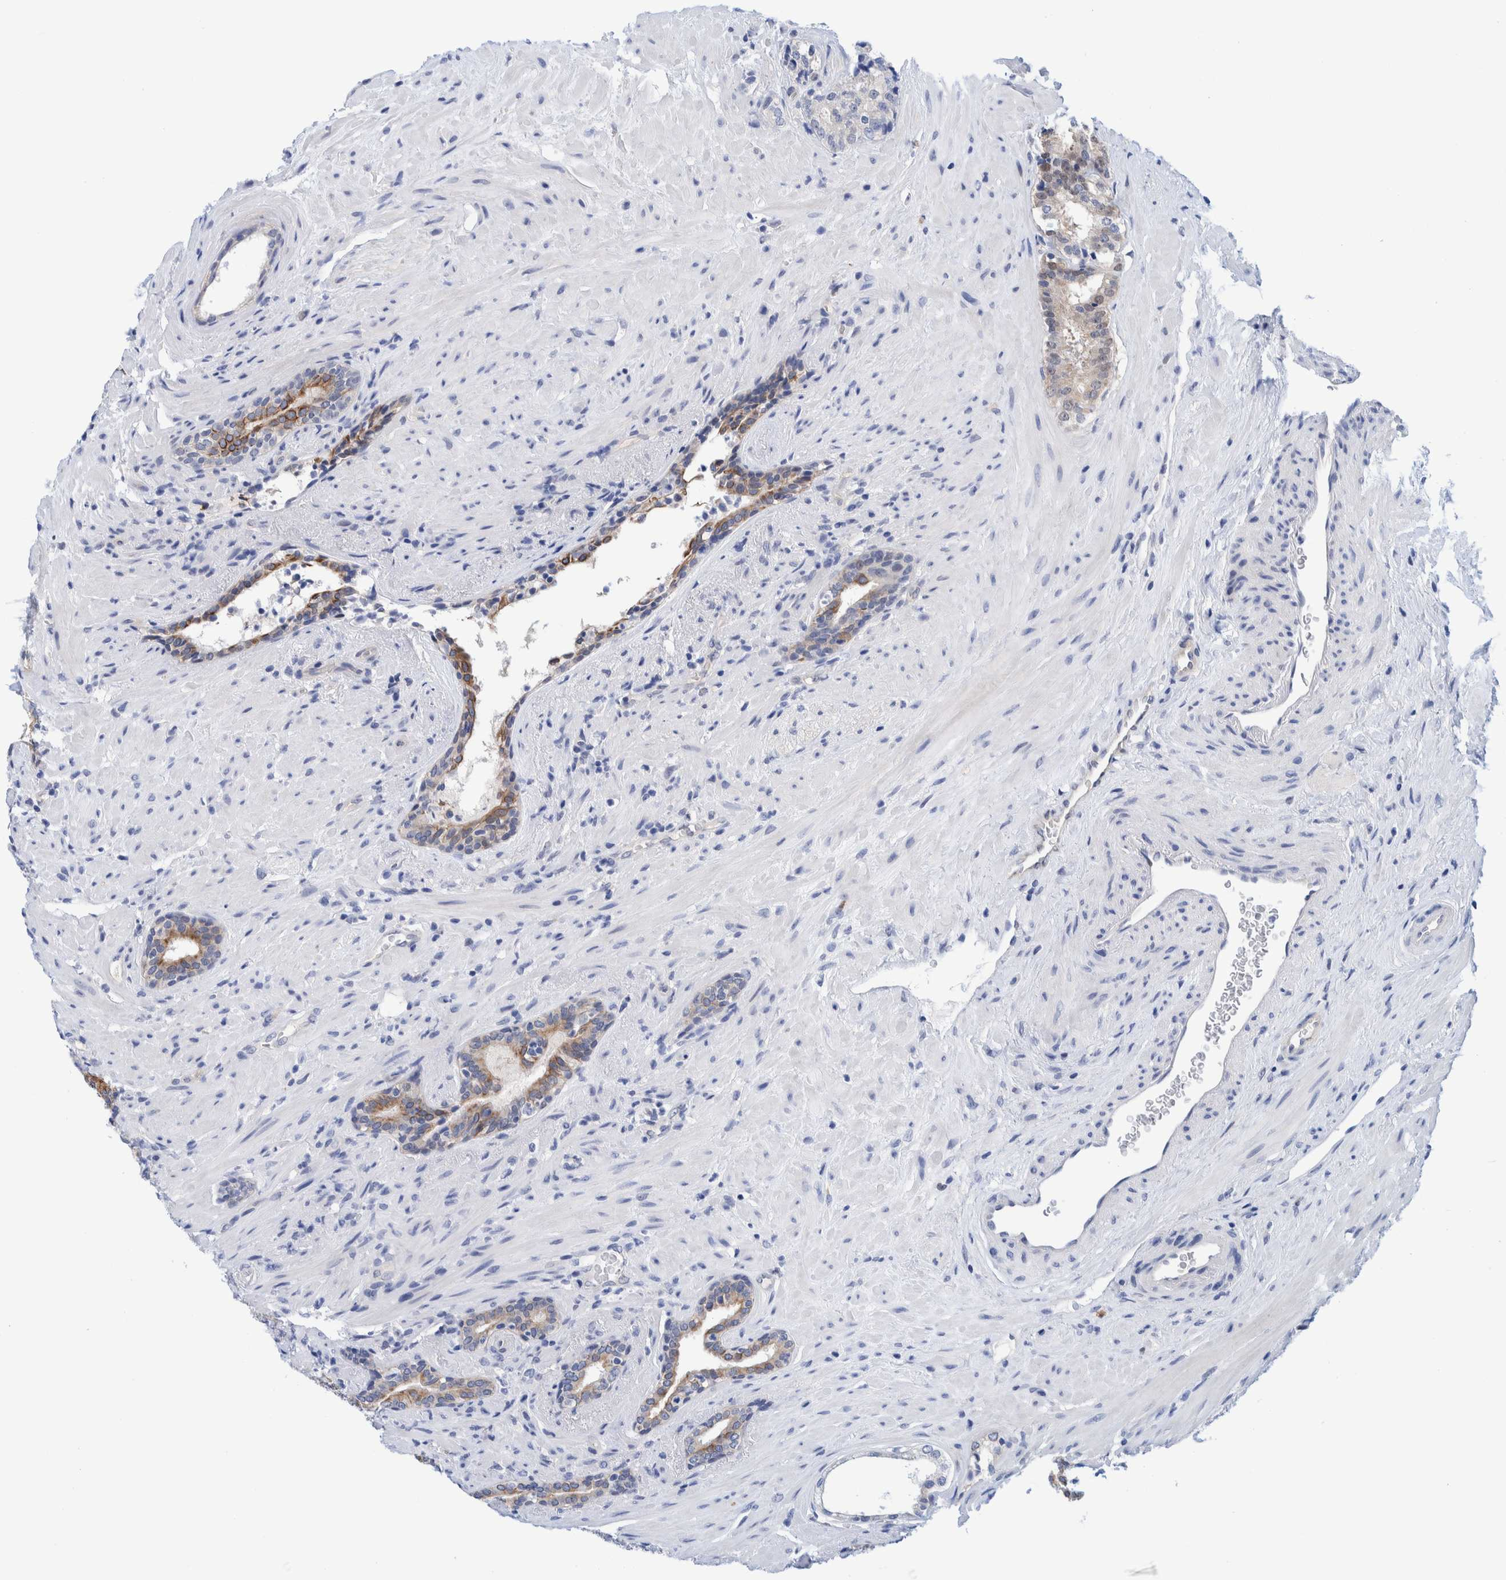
{"staining": {"intensity": "moderate", "quantity": "25%-75%", "location": "cytoplasmic/membranous"}, "tissue": "prostate cancer", "cell_type": "Tumor cells", "image_type": "cancer", "snomed": [{"axis": "morphology", "description": "Adenocarcinoma, High grade"}, {"axis": "topography", "description": "Prostate"}], "caption": "Immunohistochemical staining of prostate adenocarcinoma (high-grade) displays moderate cytoplasmic/membranous protein staining in approximately 25%-75% of tumor cells. (DAB (3,3'-diaminobenzidine) IHC with brightfield microscopy, high magnification).", "gene": "PFAS", "patient": {"sex": "male", "age": 71}}